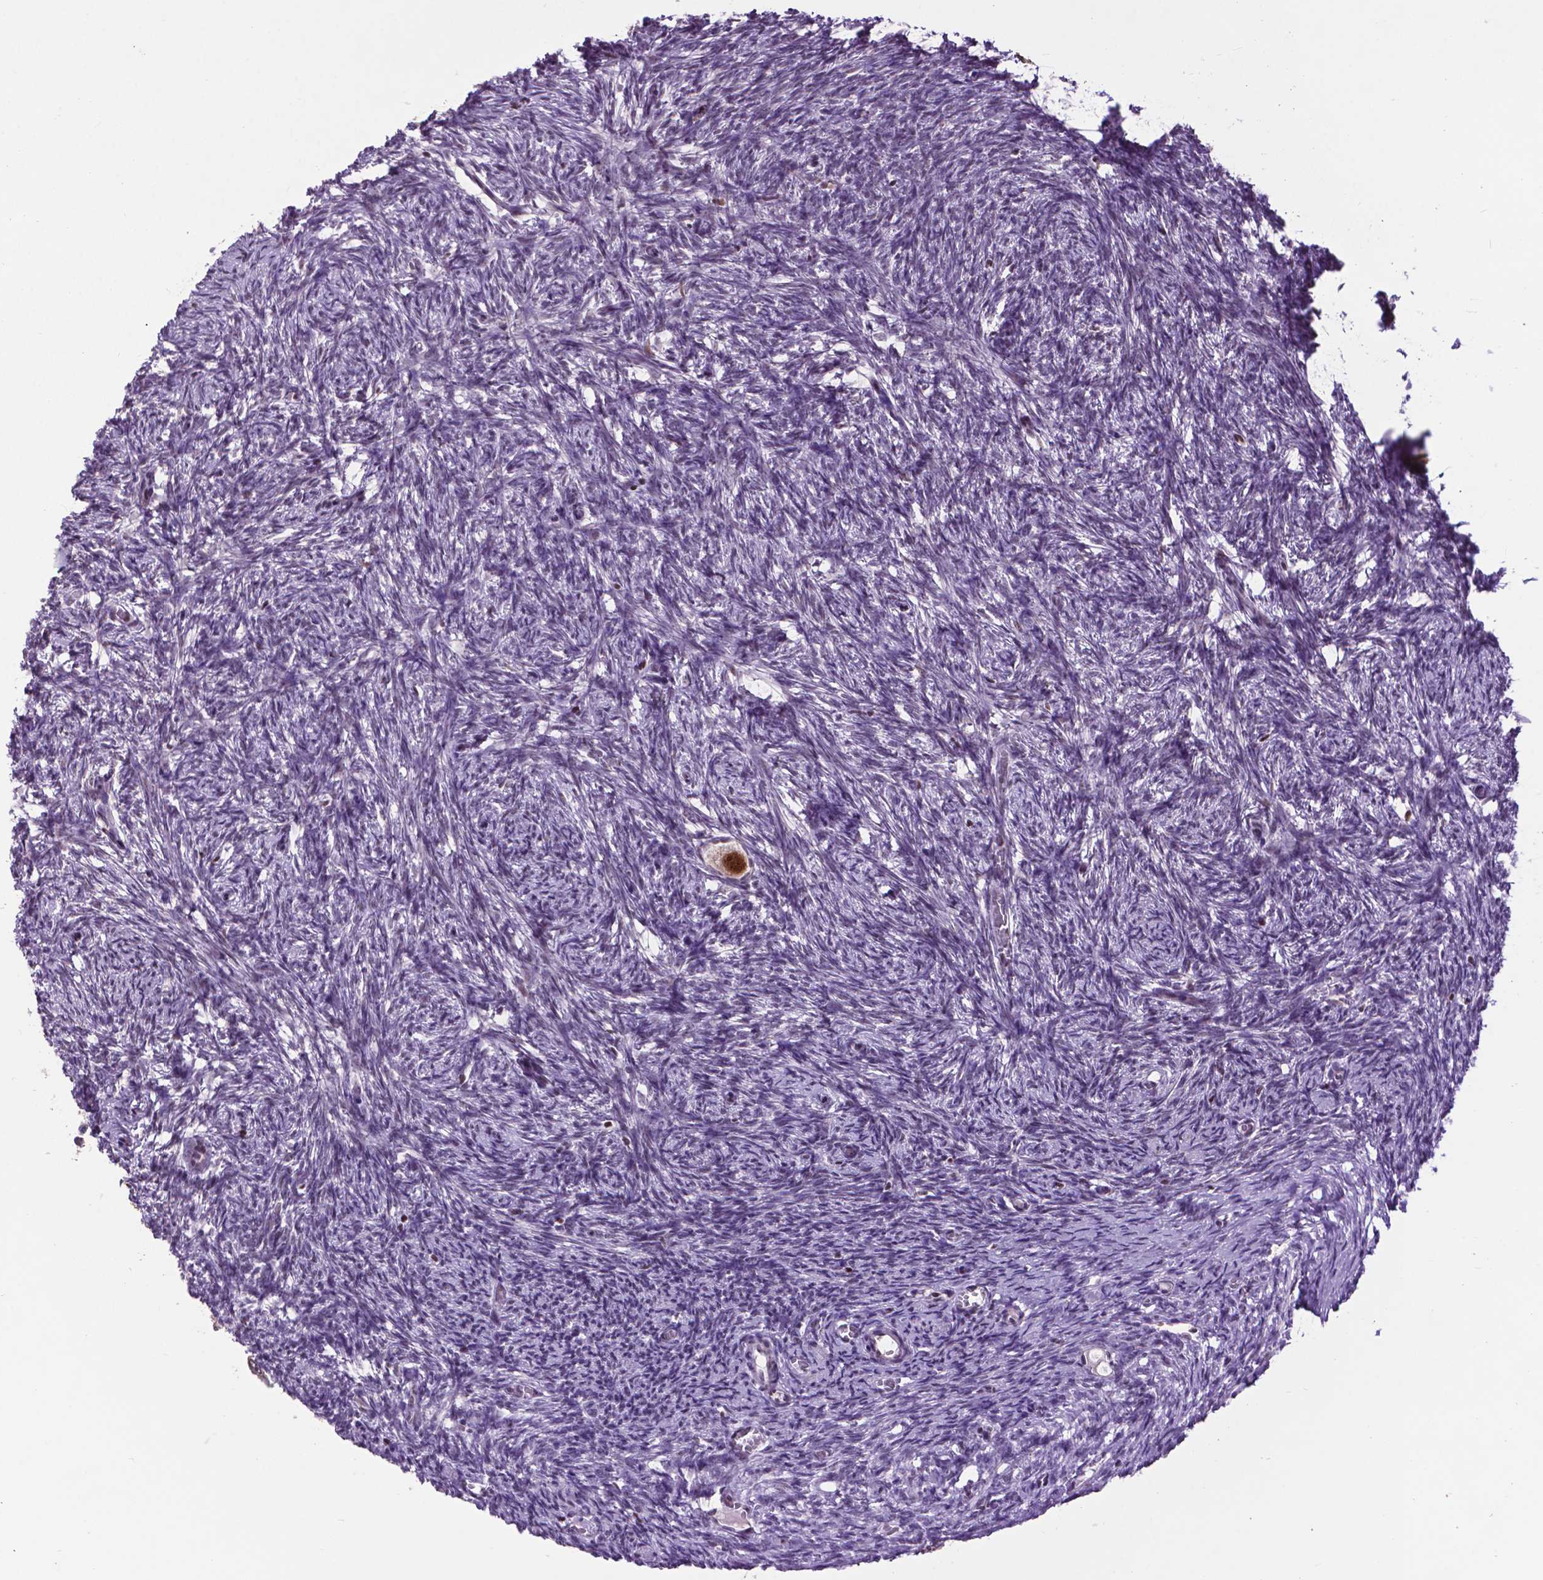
{"staining": {"intensity": "negative", "quantity": "none", "location": "none"}, "tissue": "ovary", "cell_type": "Follicle cells", "image_type": "normal", "snomed": [{"axis": "morphology", "description": "Normal tissue, NOS"}, {"axis": "topography", "description": "Ovary"}], "caption": "Histopathology image shows no protein staining in follicle cells of benign ovary. (DAB (3,3'-diaminobenzidine) IHC visualized using brightfield microscopy, high magnification).", "gene": "EAF1", "patient": {"sex": "female", "age": 46}}